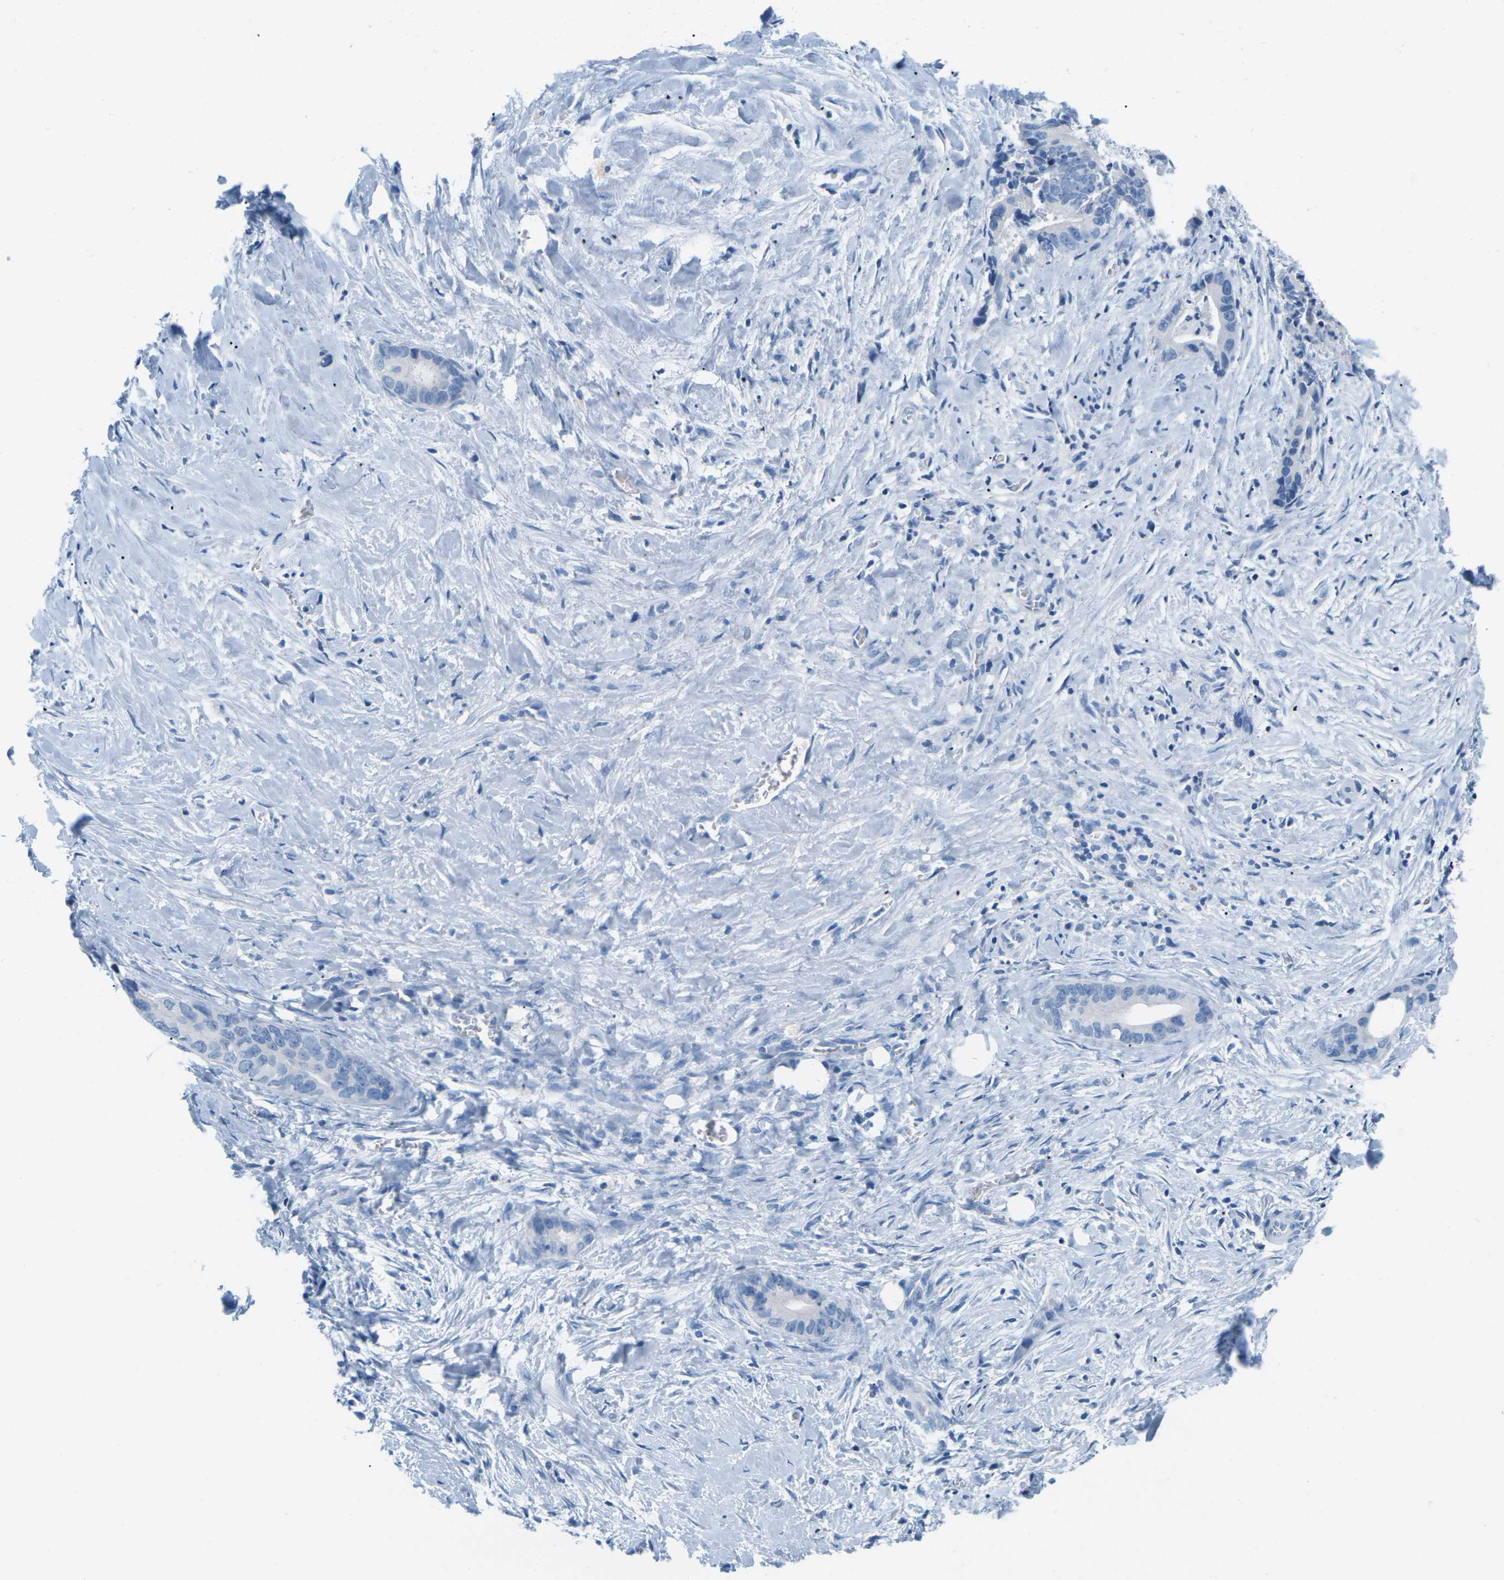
{"staining": {"intensity": "negative", "quantity": "none", "location": "none"}, "tissue": "liver cancer", "cell_type": "Tumor cells", "image_type": "cancer", "snomed": [{"axis": "morphology", "description": "Cholangiocarcinoma"}, {"axis": "topography", "description": "Liver"}], "caption": "High power microscopy histopathology image of an IHC image of liver cancer (cholangiocarcinoma), revealing no significant expression in tumor cells. (DAB immunohistochemistry (IHC) with hematoxylin counter stain).", "gene": "SLC12A1", "patient": {"sex": "female", "age": 55}}